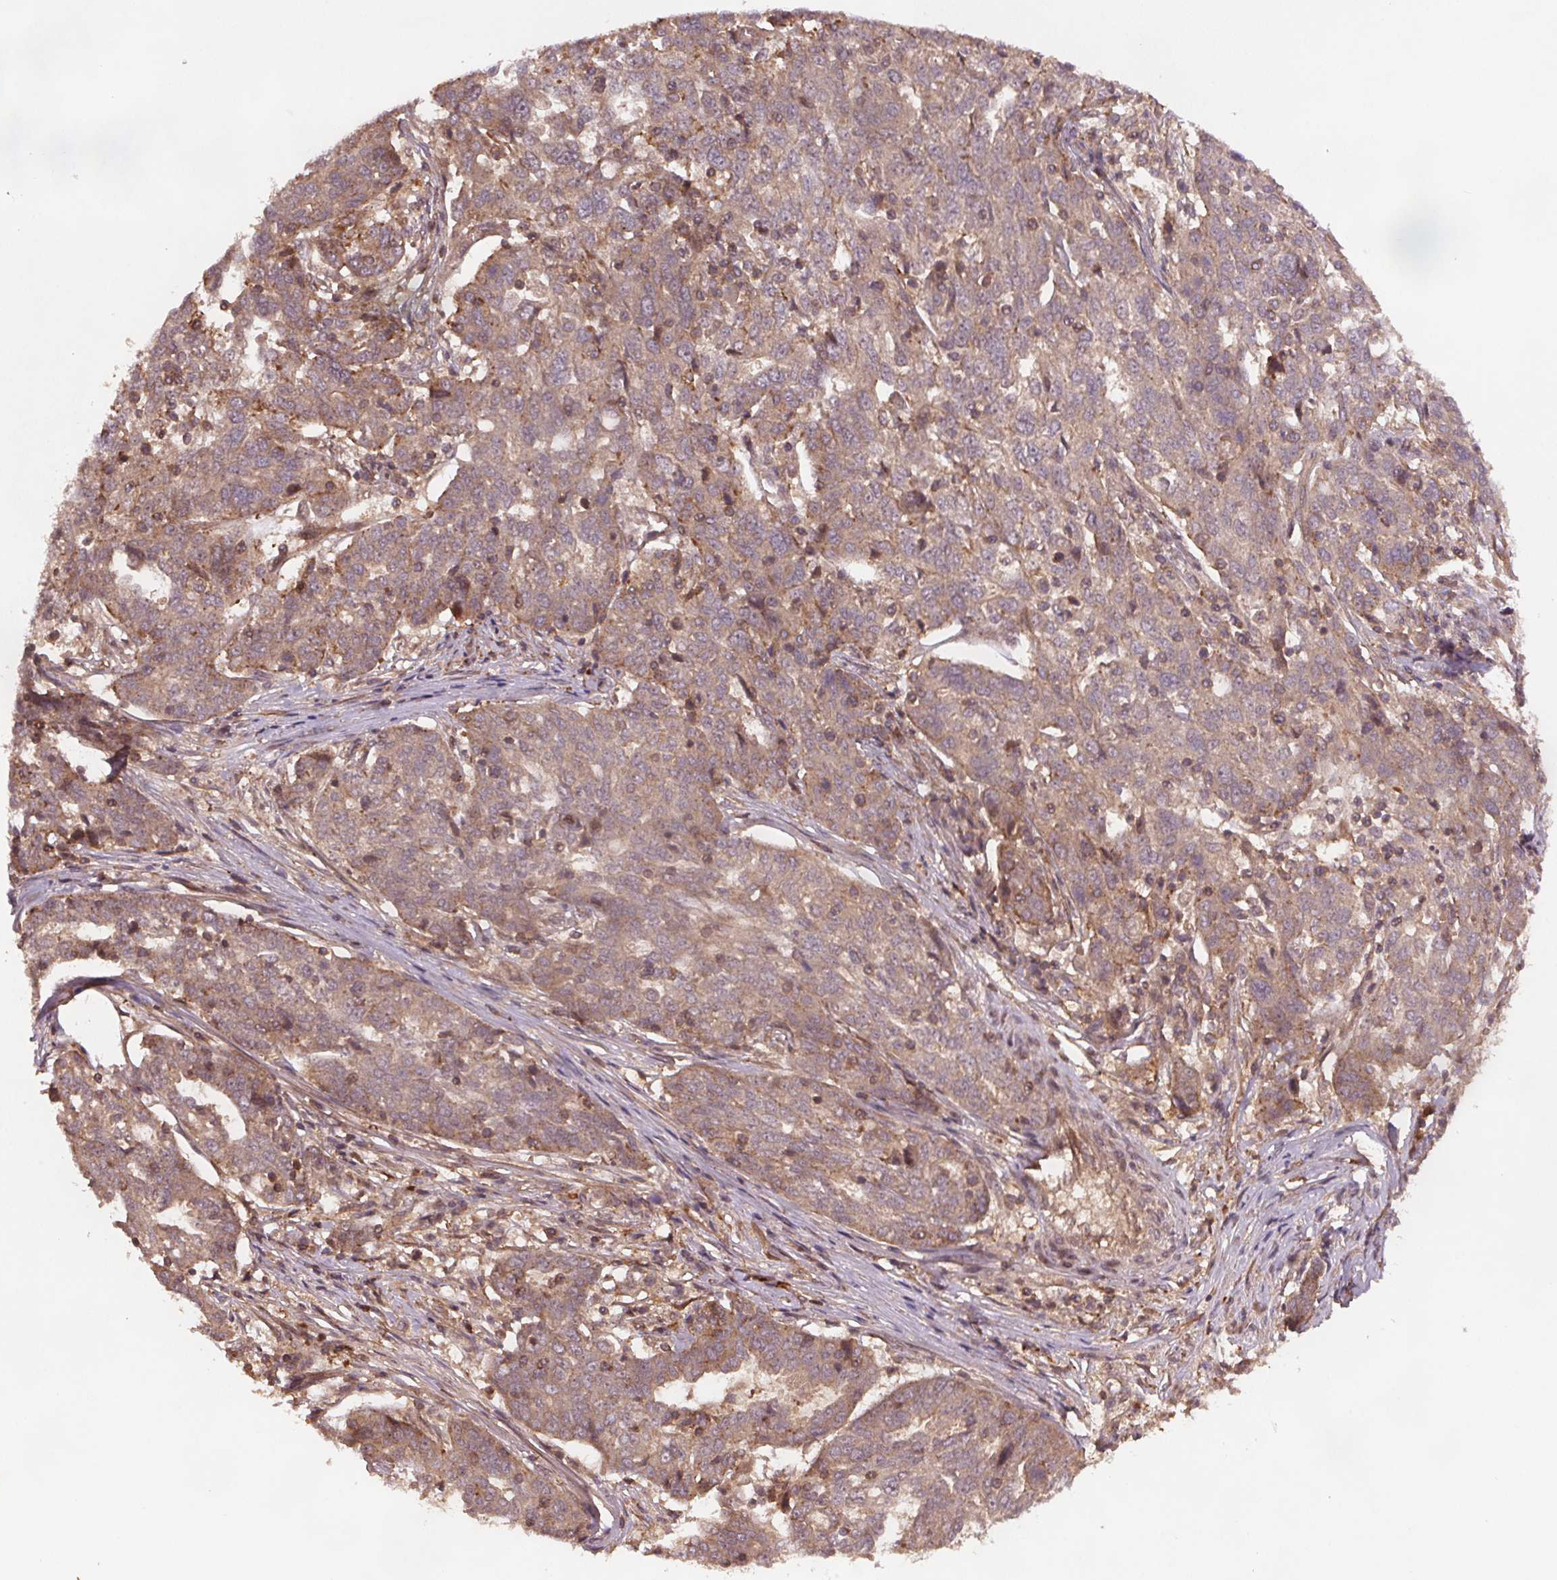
{"staining": {"intensity": "weak", "quantity": ">75%", "location": "cytoplasmic/membranous,nuclear"}, "tissue": "ovarian cancer", "cell_type": "Tumor cells", "image_type": "cancer", "snomed": [{"axis": "morphology", "description": "Cystadenocarcinoma, serous, NOS"}, {"axis": "topography", "description": "Ovary"}], "caption": "Immunohistochemical staining of serous cystadenocarcinoma (ovarian) reveals weak cytoplasmic/membranous and nuclear protein positivity in approximately >75% of tumor cells. The protein of interest is stained brown, and the nuclei are stained in blue (DAB IHC with brightfield microscopy, high magnification).", "gene": "SEC14L2", "patient": {"sex": "female", "age": 67}}